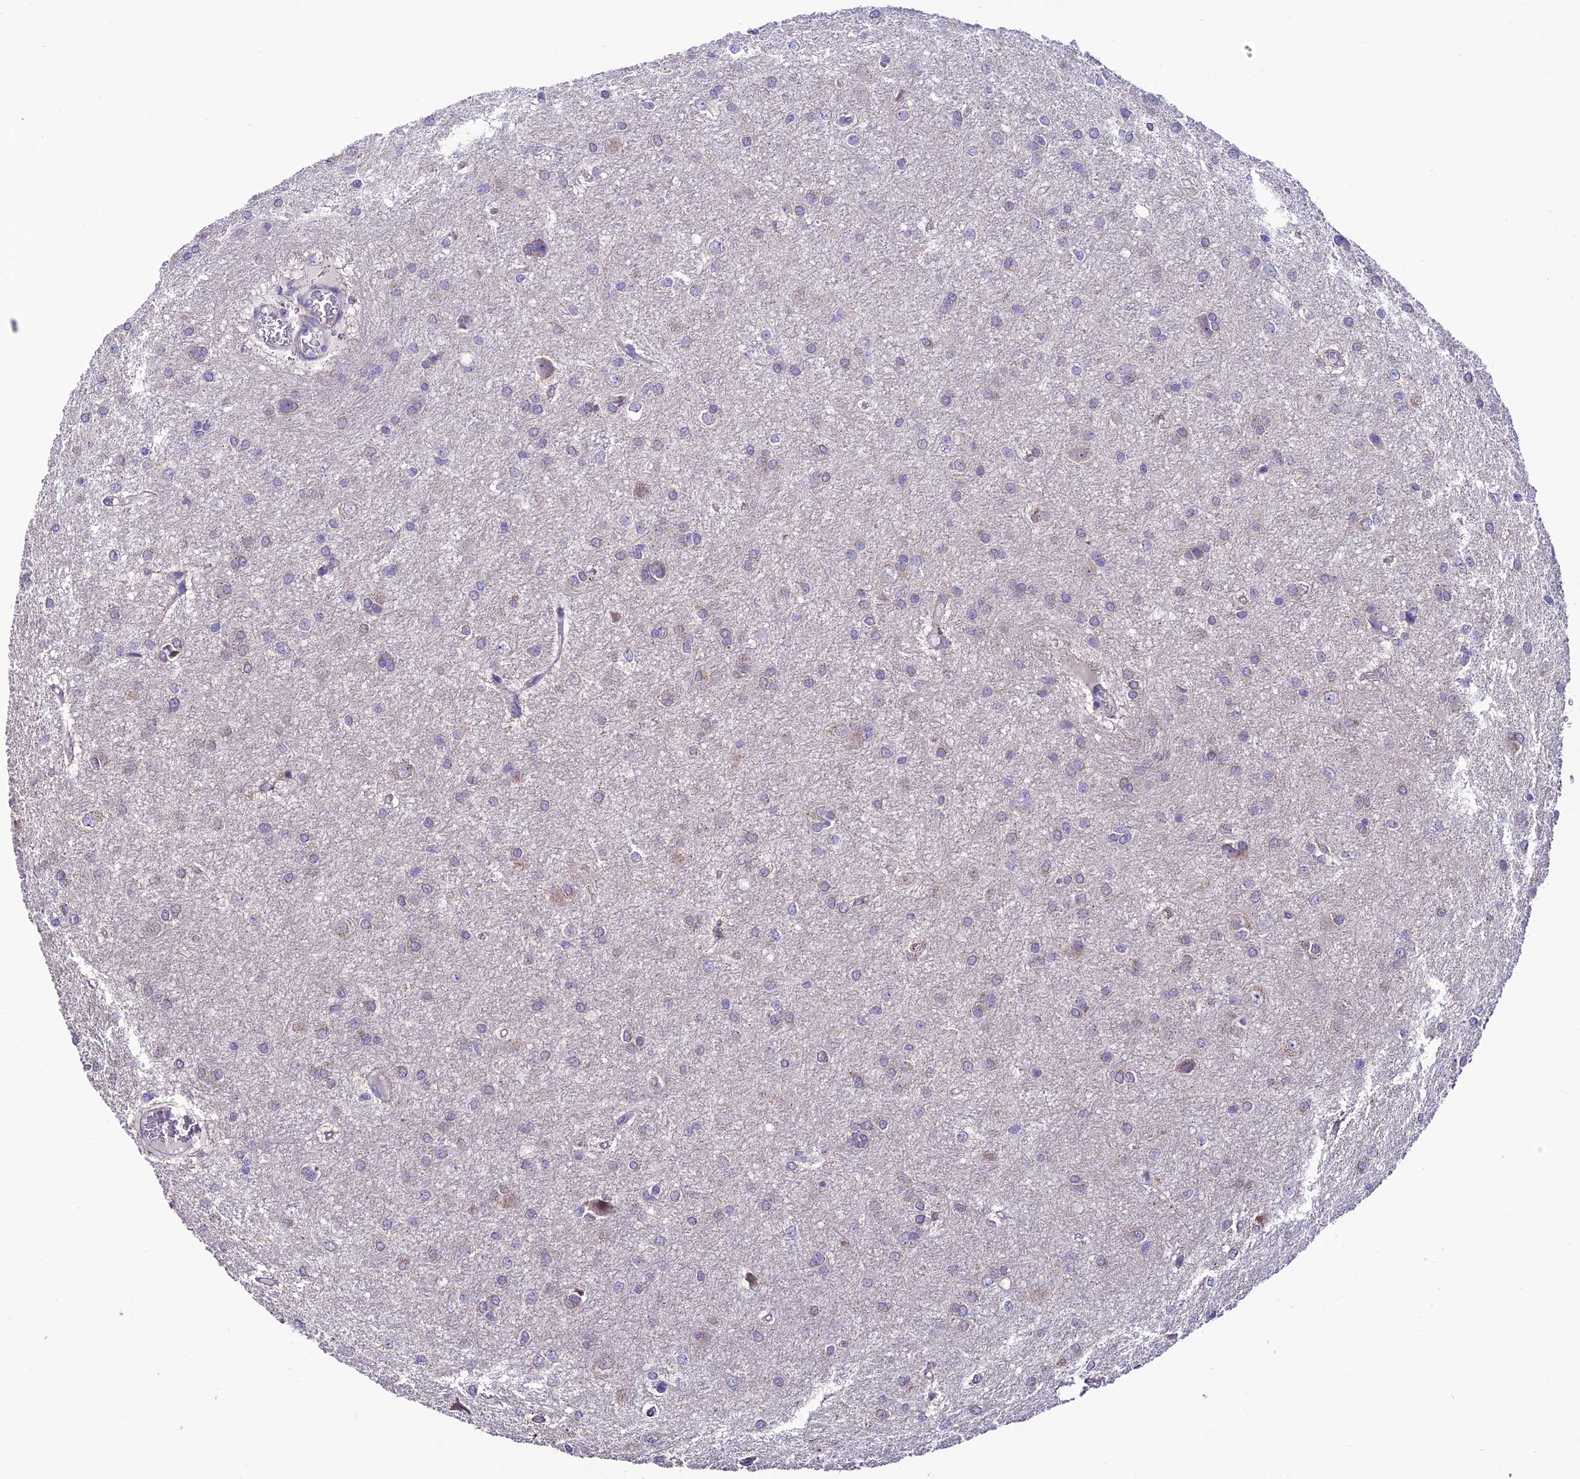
{"staining": {"intensity": "negative", "quantity": "none", "location": "none"}, "tissue": "glioma", "cell_type": "Tumor cells", "image_type": "cancer", "snomed": [{"axis": "morphology", "description": "Glioma, malignant, High grade"}, {"axis": "topography", "description": "Brain"}], "caption": "The micrograph demonstrates no significant staining in tumor cells of malignant high-grade glioma.", "gene": "HOGA1", "patient": {"sex": "female", "age": 50}}